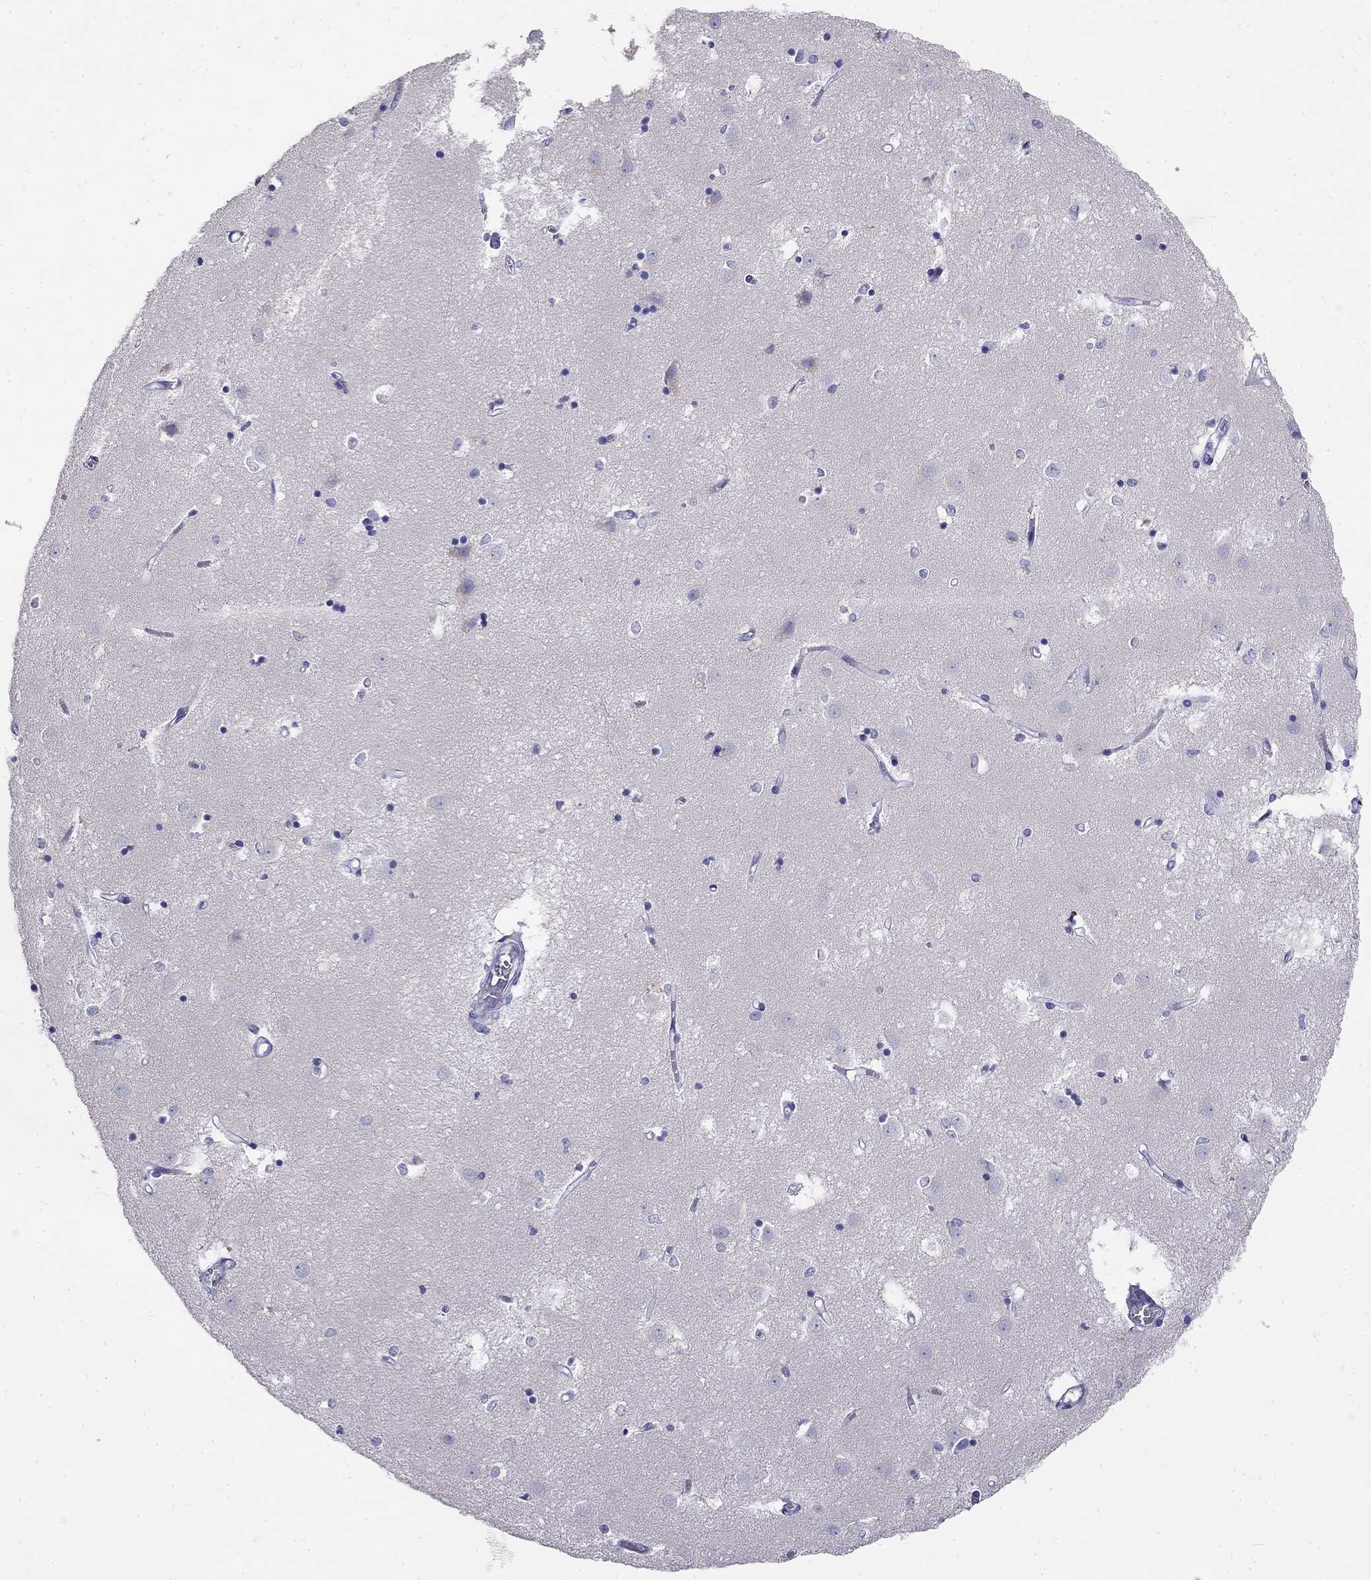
{"staining": {"intensity": "negative", "quantity": "none", "location": "none"}, "tissue": "caudate", "cell_type": "Glial cells", "image_type": "normal", "snomed": [{"axis": "morphology", "description": "Normal tissue, NOS"}, {"axis": "topography", "description": "Lateral ventricle wall"}], "caption": "The immunohistochemistry (IHC) micrograph has no significant expression in glial cells of caudate. (DAB immunohistochemistry with hematoxylin counter stain).", "gene": "PPP1R36", "patient": {"sex": "male", "age": 54}}